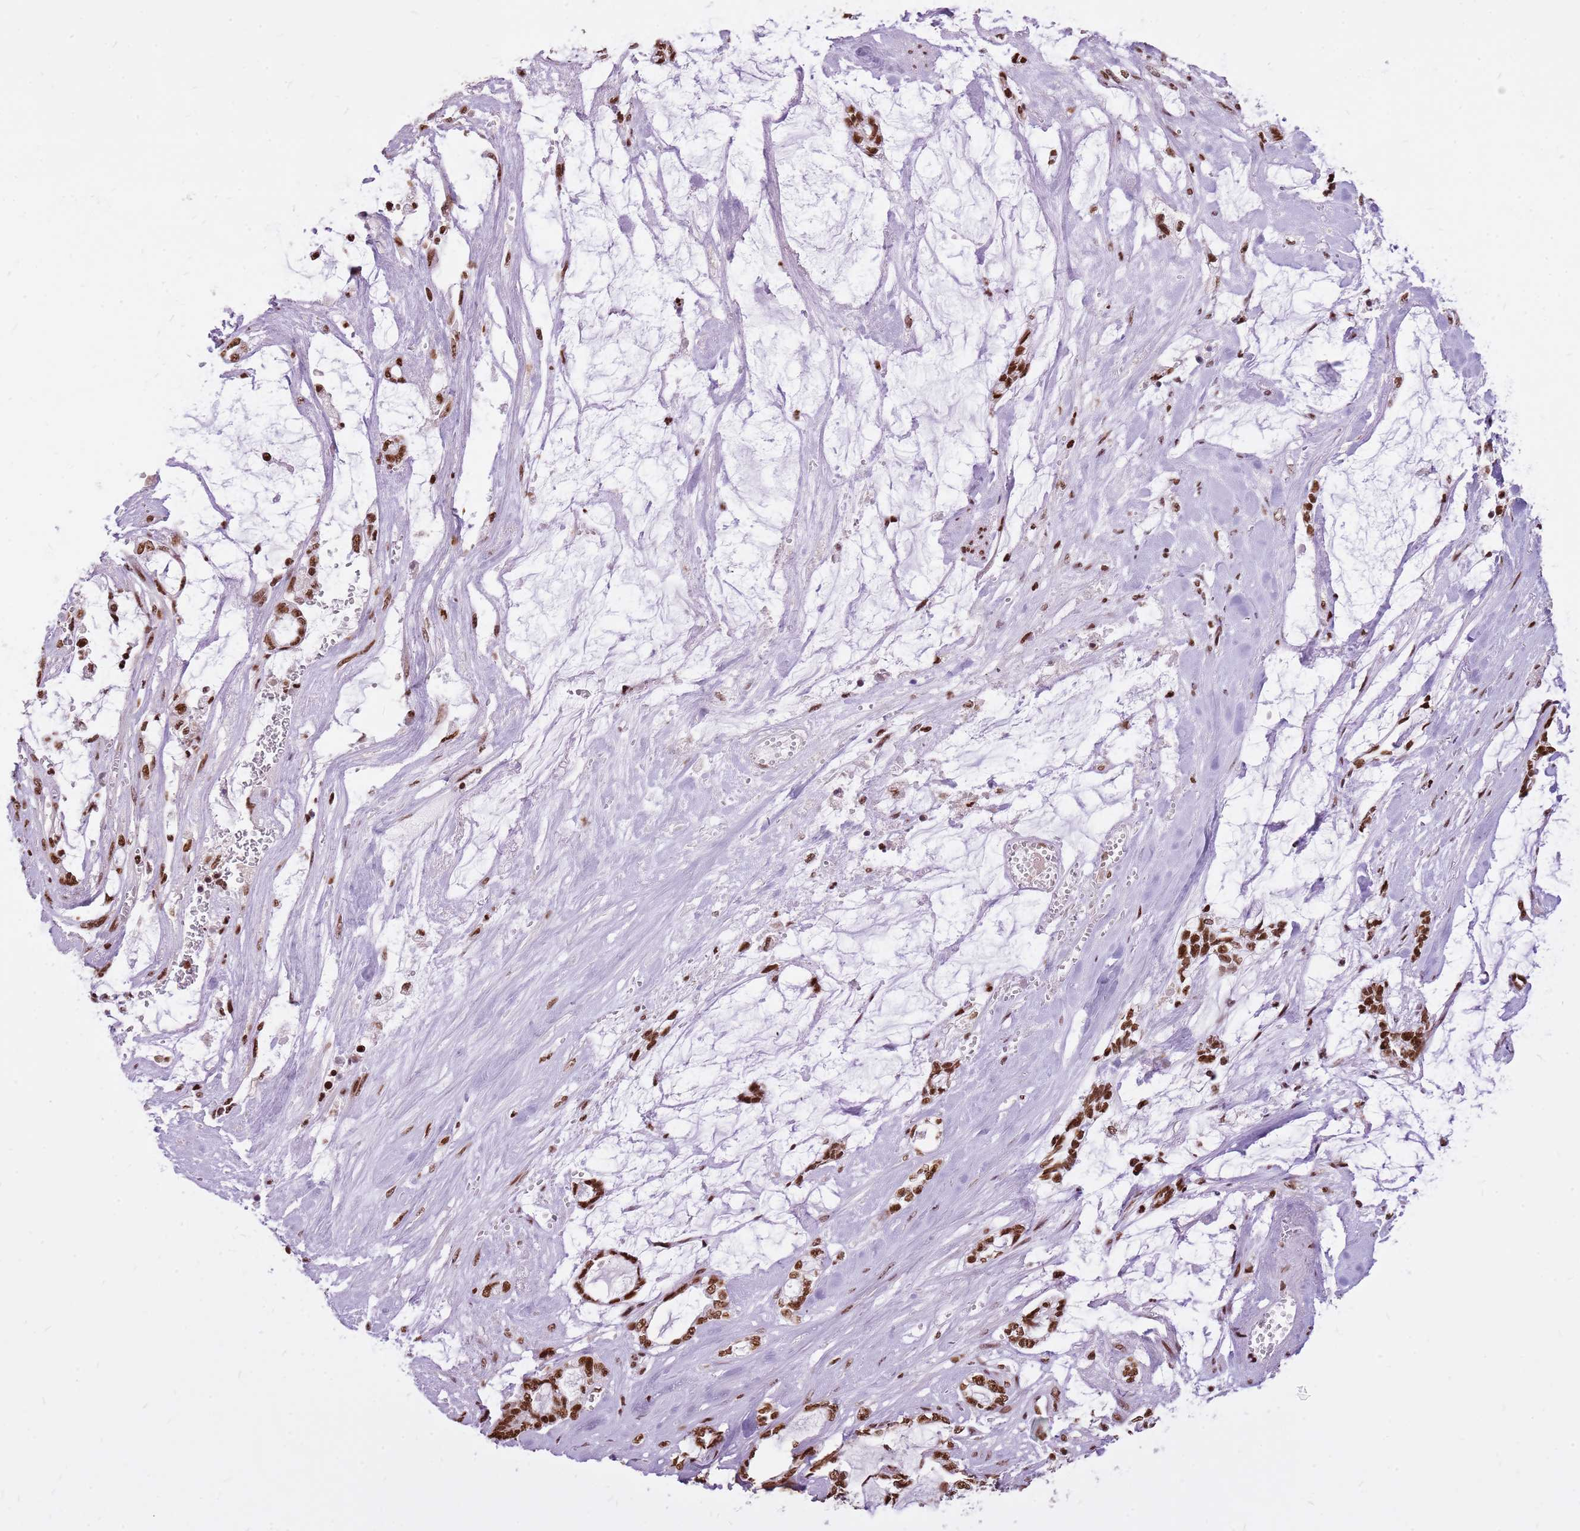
{"staining": {"intensity": "strong", "quantity": ">75%", "location": "nuclear"}, "tissue": "pancreatic cancer", "cell_type": "Tumor cells", "image_type": "cancer", "snomed": [{"axis": "morphology", "description": "Adenocarcinoma, NOS"}, {"axis": "topography", "description": "Pancreas"}], "caption": "Immunohistochemistry (IHC) photomicrograph of pancreatic adenocarcinoma stained for a protein (brown), which exhibits high levels of strong nuclear positivity in about >75% of tumor cells.", "gene": "WASHC4", "patient": {"sex": "female", "age": 73}}